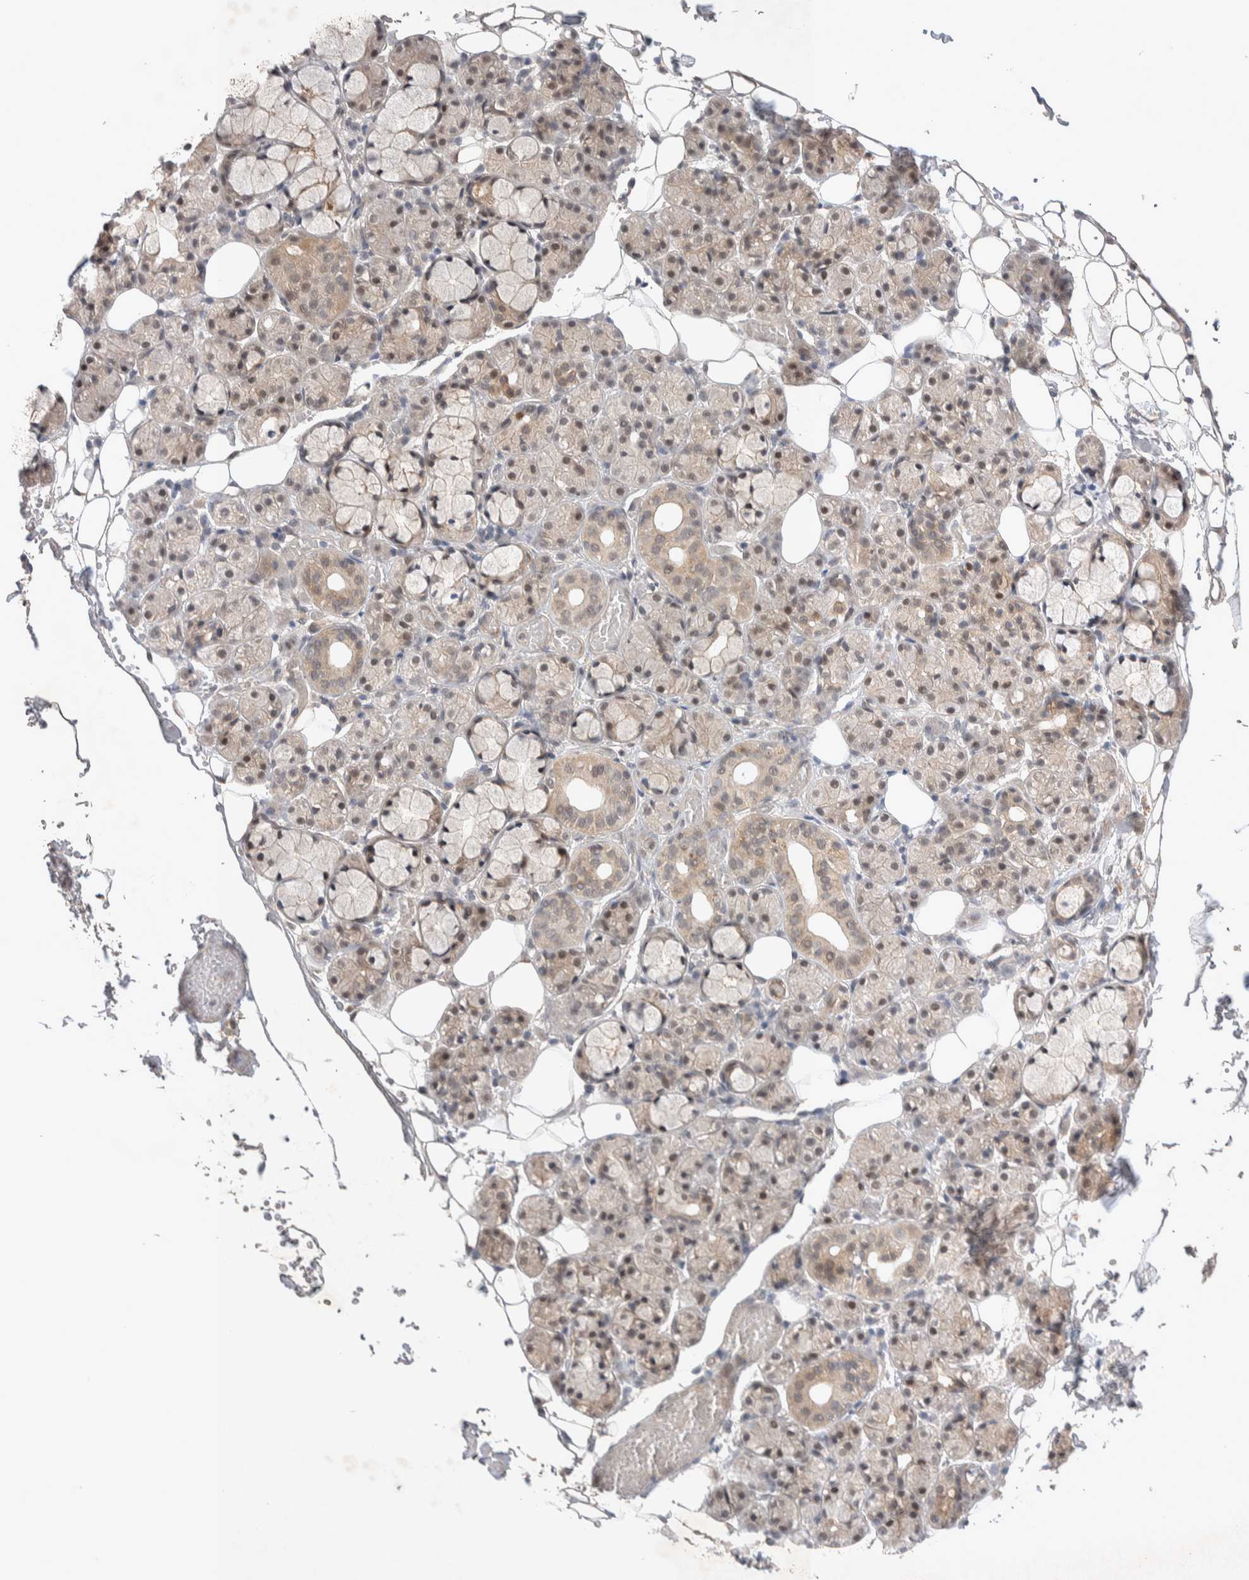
{"staining": {"intensity": "weak", "quantity": "25%-75%", "location": "cytoplasmic/membranous,nuclear"}, "tissue": "salivary gland", "cell_type": "Glandular cells", "image_type": "normal", "snomed": [{"axis": "morphology", "description": "Normal tissue, NOS"}, {"axis": "topography", "description": "Salivary gland"}], "caption": "The photomicrograph reveals a brown stain indicating the presence of a protein in the cytoplasmic/membranous,nuclear of glandular cells in salivary gland. (Brightfield microscopy of DAB IHC at high magnification).", "gene": "ZNF704", "patient": {"sex": "male", "age": 63}}